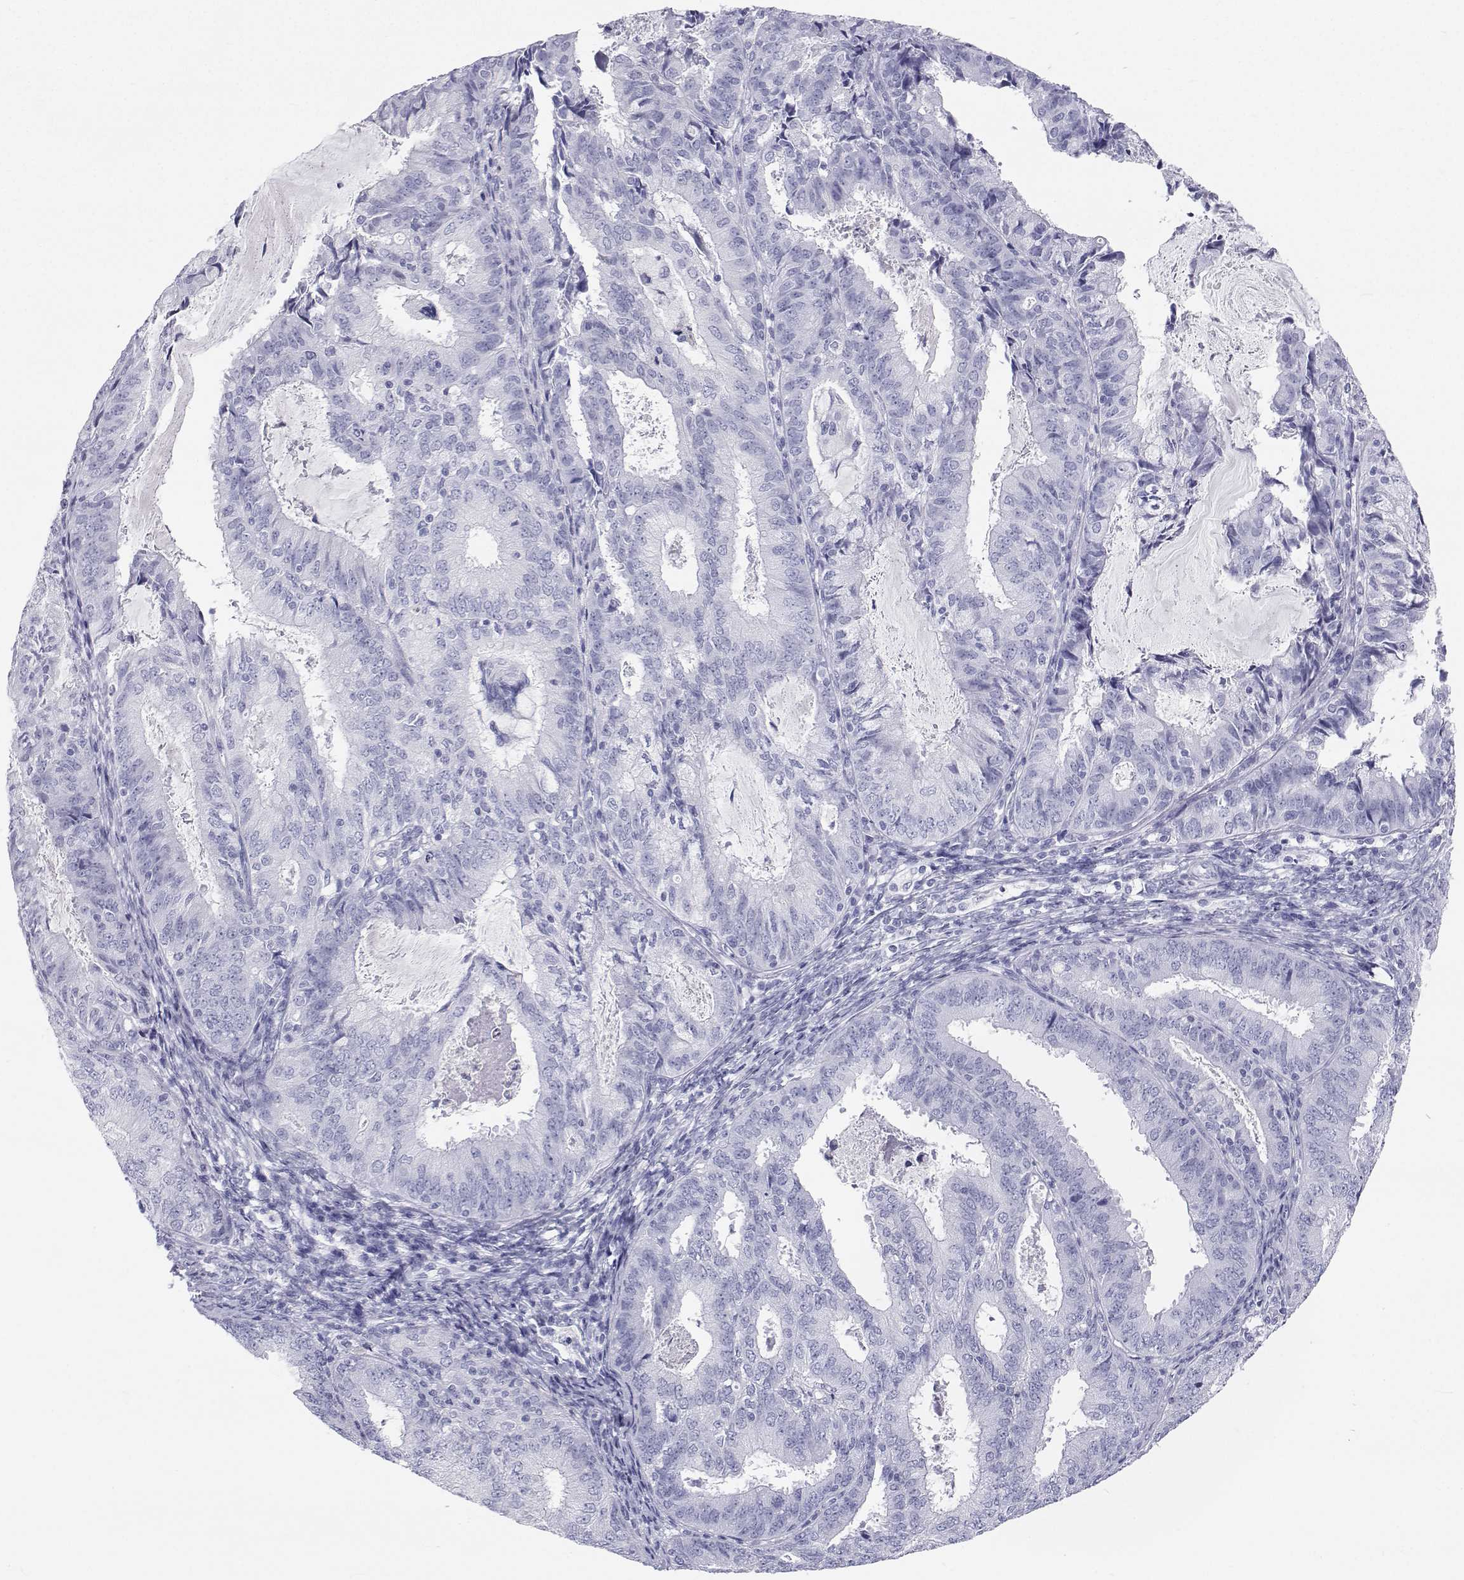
{"staining": {"intensity": "negative", "quantity": "none", "location": "none"}, "tissue": "endometrial cancer", "cell_type": "Tumor cells", "image_type": "cancer", "snomed": [{"axis": "morphology", "description": "Adenocarcinoma, NOS"}, {"axis": "topography", "description": "Endometrium"}], "caption": "A photomicrograph of human endometrial adenocarcinoma is negative for staining in tumor cells. (Brightfield microscopy of DAB immunohistochemistry at high magnification).", "gene": "SFTPB", "patient": {"sex": "female", "age": 57}}